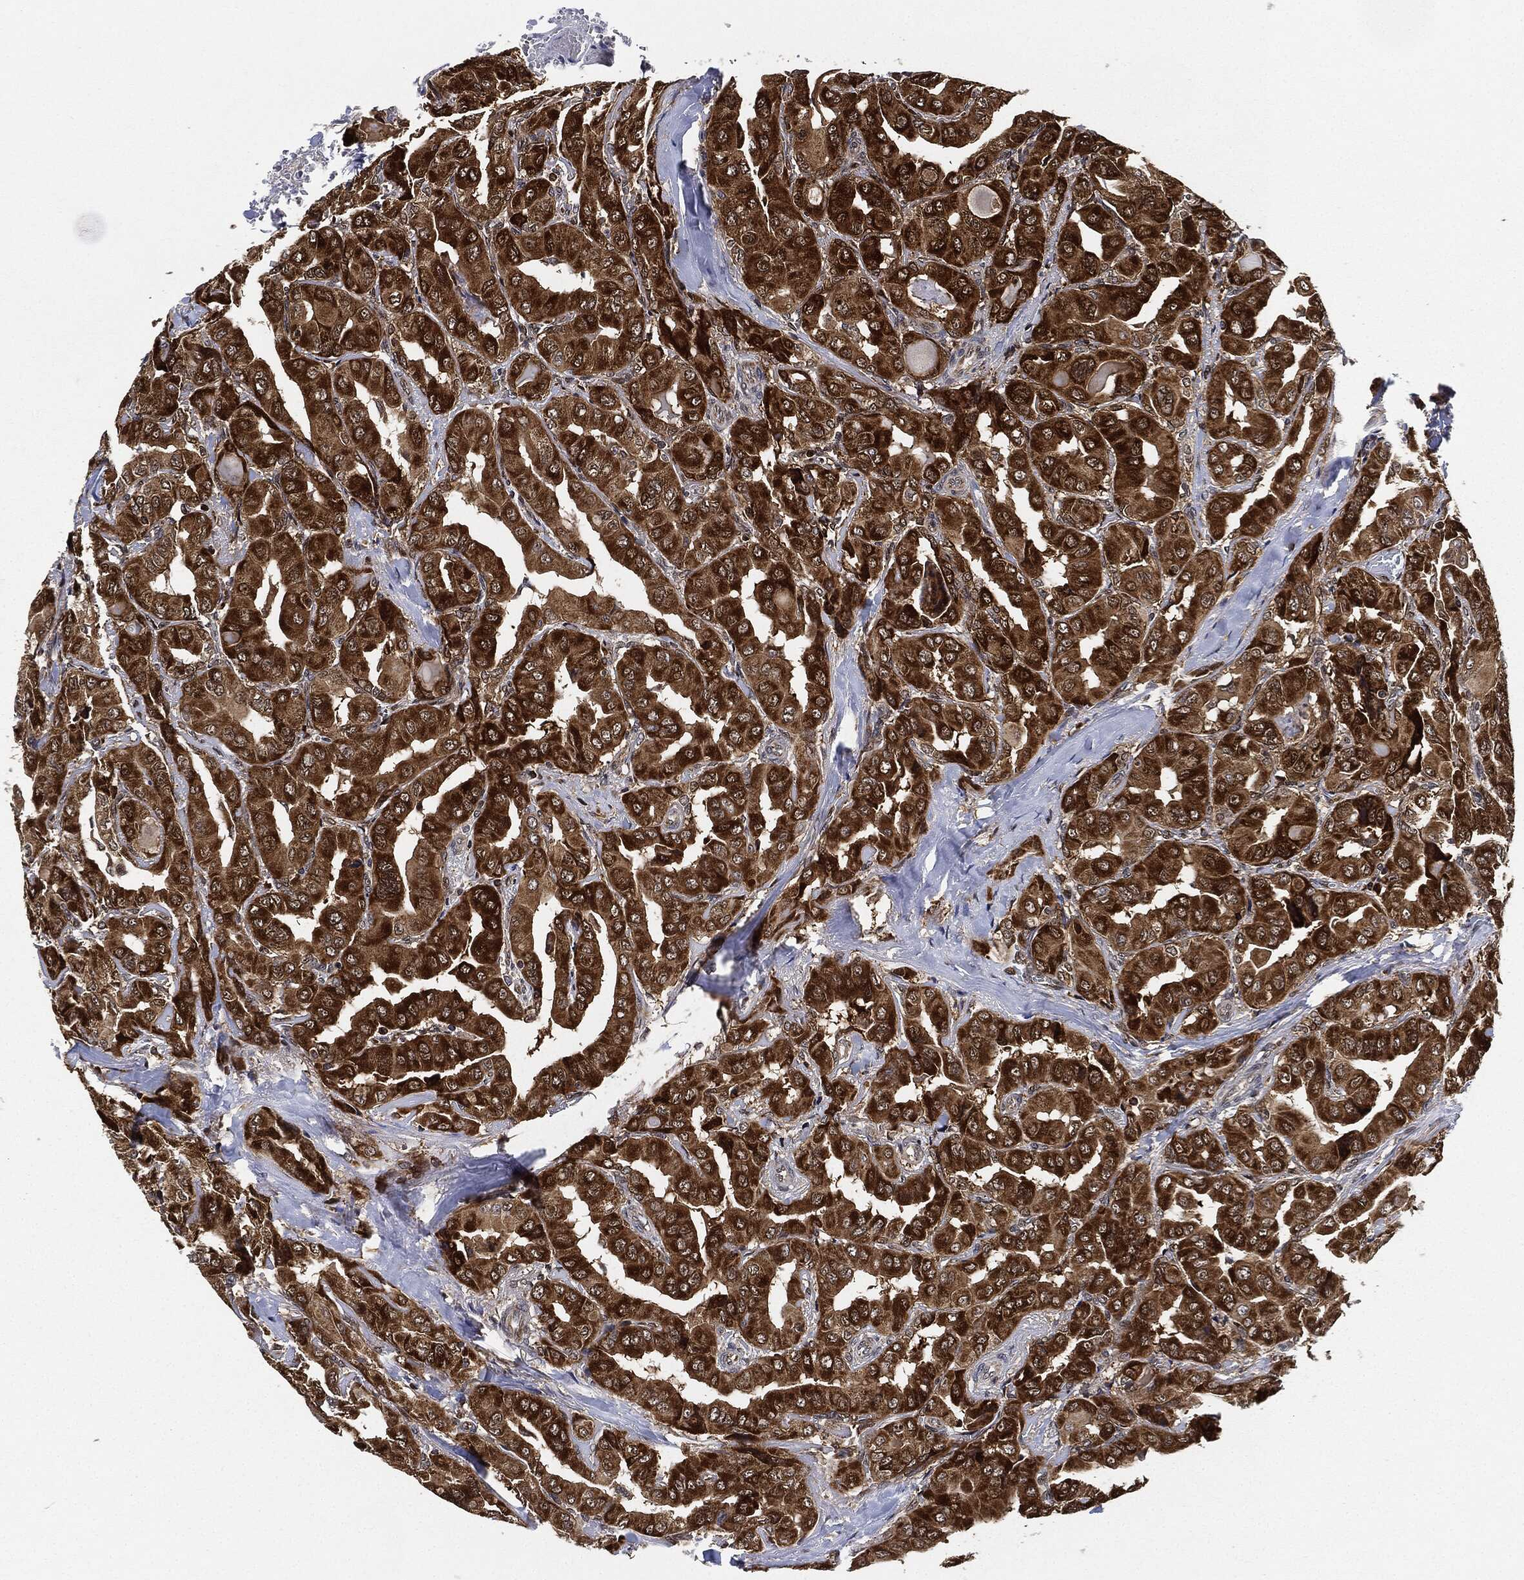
{"staining": {"intensity": "strong", "quantity": ">75%", "location": "cytoplasmic/membranous"}, "tissue": "thyroid cancer", "cell_type": "Tumor cells", "image_type": "cancer", "snomed": [{"axis": "morphology", "description": "Normal tissue, NOS"}, {"axis": "morphology", "description": "Papillary adenocarcinoma, NOS"}, {"axis": "topography", "description": "Thyroid gland"}], "caption": "A brown stain highlights strong cytoplasmic/membranous staining of a protein in thyroid papillary adenocarcinoma tumor cells. (IHC, brightfield microscopy, high magnification).", "gene": "RNASEL", "patient": {"sex": "female", "age": 66}}